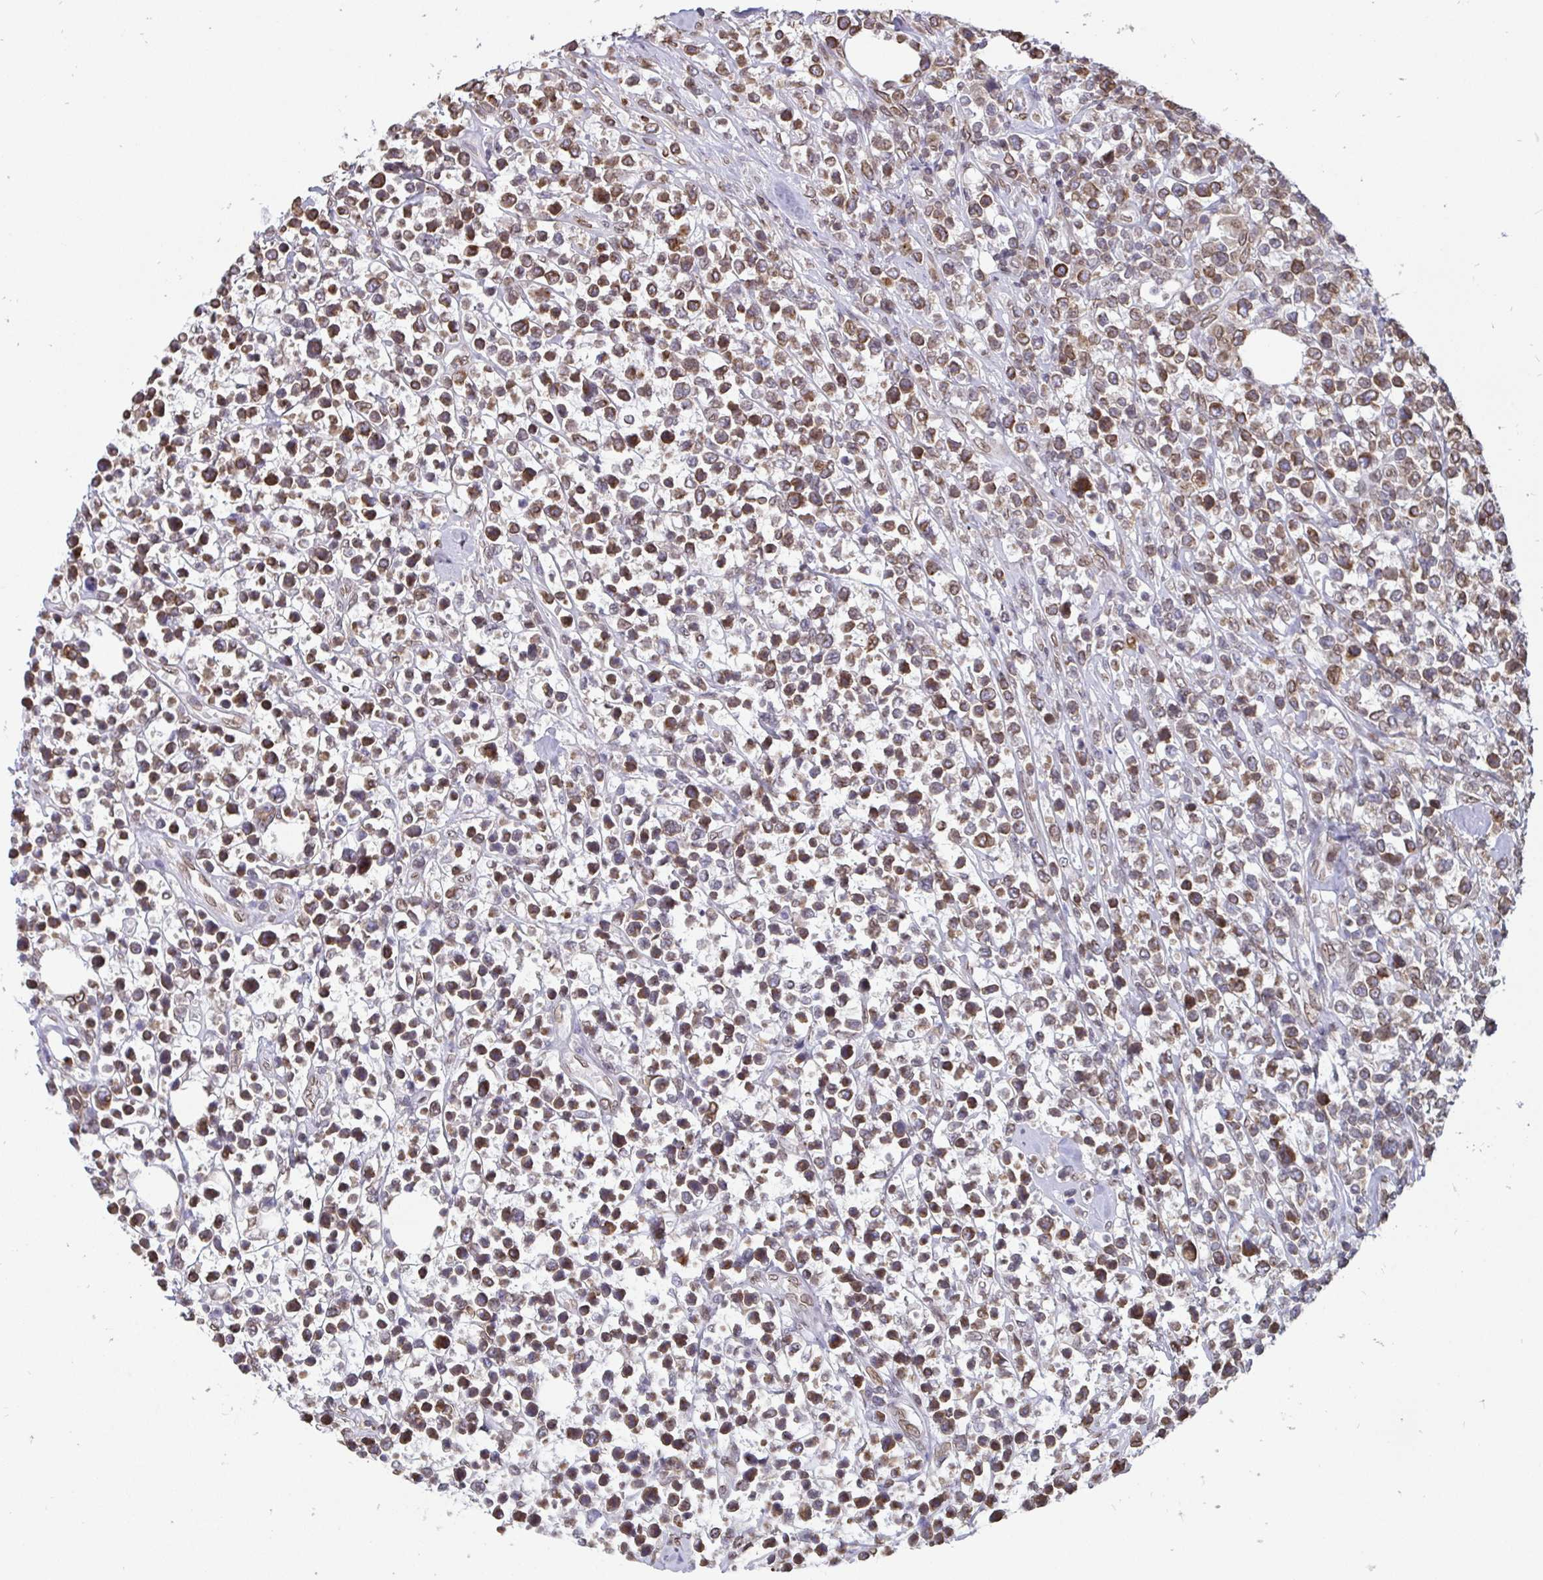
{"staining": {"intensity": "moderate", "quantity": ">75%", "location": "cytoplasmic/membranous,nuclear"}, "tissue": "lymphoma", "cell_type": "Tumor cells", "image_type": "cancer", "snomed": [{"axis": "morphology", "description": "Malignant lymphoma, non-Hodgkin's type, High grade"}, {"axis": "topography", "description": "Soft tissue"}], "caption": "Lymphoma stained with immunohistochemistry (IHC) demonstrates moderate cytoplasmic/membranous and nuclear expression in about >75% of tumor cells.", "gene": "EMD", "patient": {"sex": "female", "age": 56}}